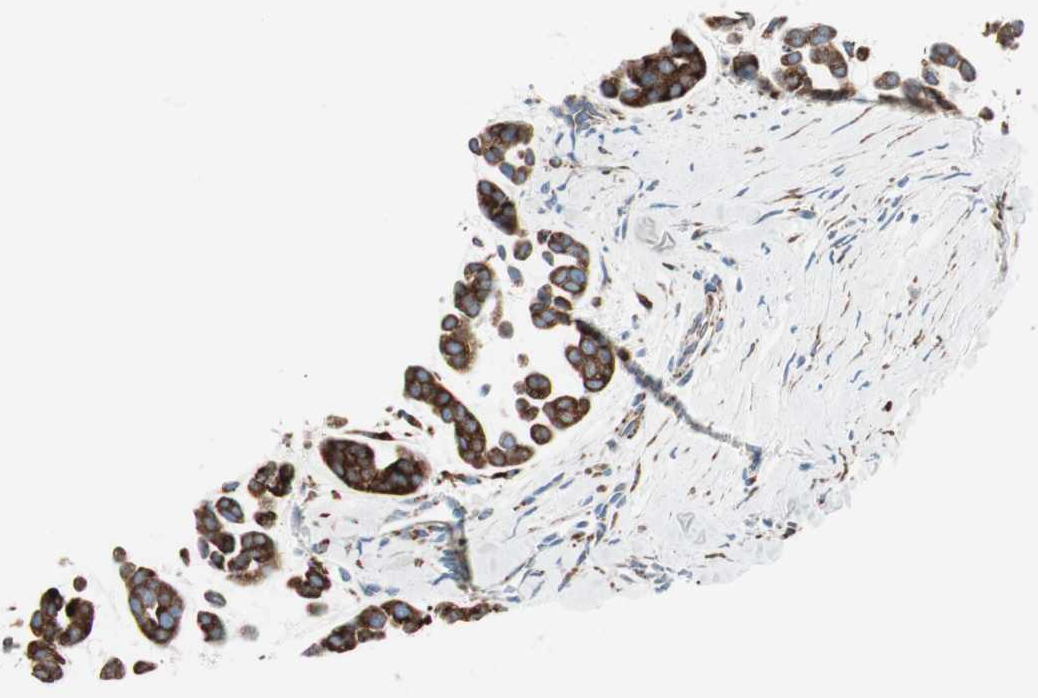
{"staining": {"intensity": "strong", "quantity": ">75%", "location": "cytoplasmic/membranous"}, "tissue": "head and neck cancer", "cell_type": "Tumor cells", "image_type": "cancer", "snomed": [{"axis": "morphology", "description": "Adenocarcinoma, NOS"}, {"axis": "morphology", "description": "Adenoma, NOS"}, {"axis": "topography", "description": "Head-Neck"}], "caption": "A photomicrograph of human head and neck cancer (adenoma) stained for a protein displays strong cytoplasmic/membranous brown staining in tumor cells. Immunohistochemistry (ihc) stains the protein in brown and the nuclei are stained blue.", "gene": "P4HTM", "patient": {"sex": "female", "age": 55}}